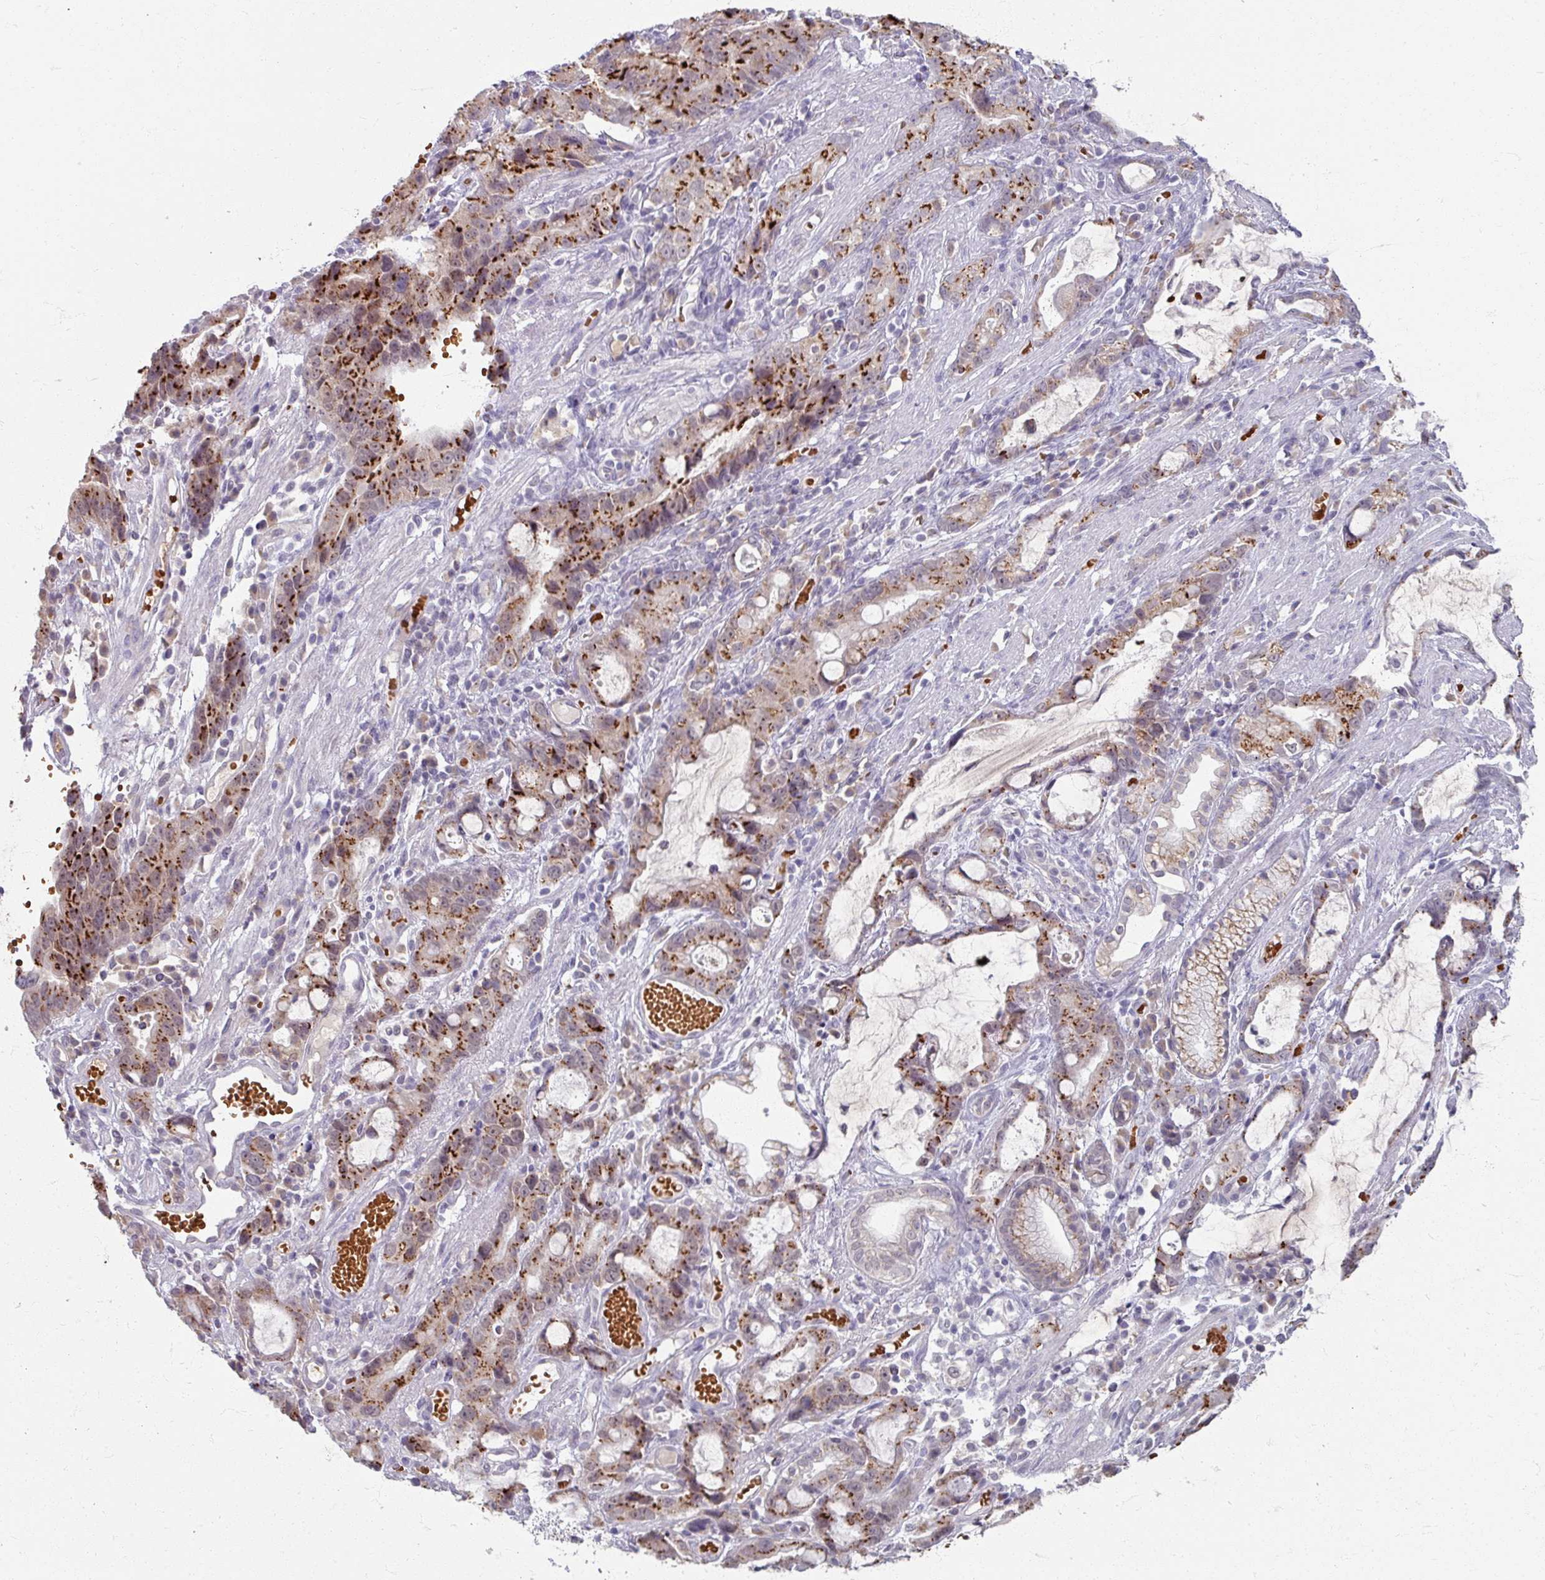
{"staining": {"intensity": "strong", "quantity": ">75%", "location": "cytoplasmic/membranous"}, "tissue": "stomach cancer", "cell_type": "Tumor cells", "image_type": "cancer", "snomed": [{"axis": "morphology", "description": "Adenocarcinoma, NOS"}, {"axis": "topography", "description": "Stomach"}], "caption": "Stomach adenocarcinoma tissue reveals strong cytoplasmic/membranous positivity in approximately >75% of tumor cells", "gene": "KMT5C", "patient": {"sex": "male", "age": 55}}